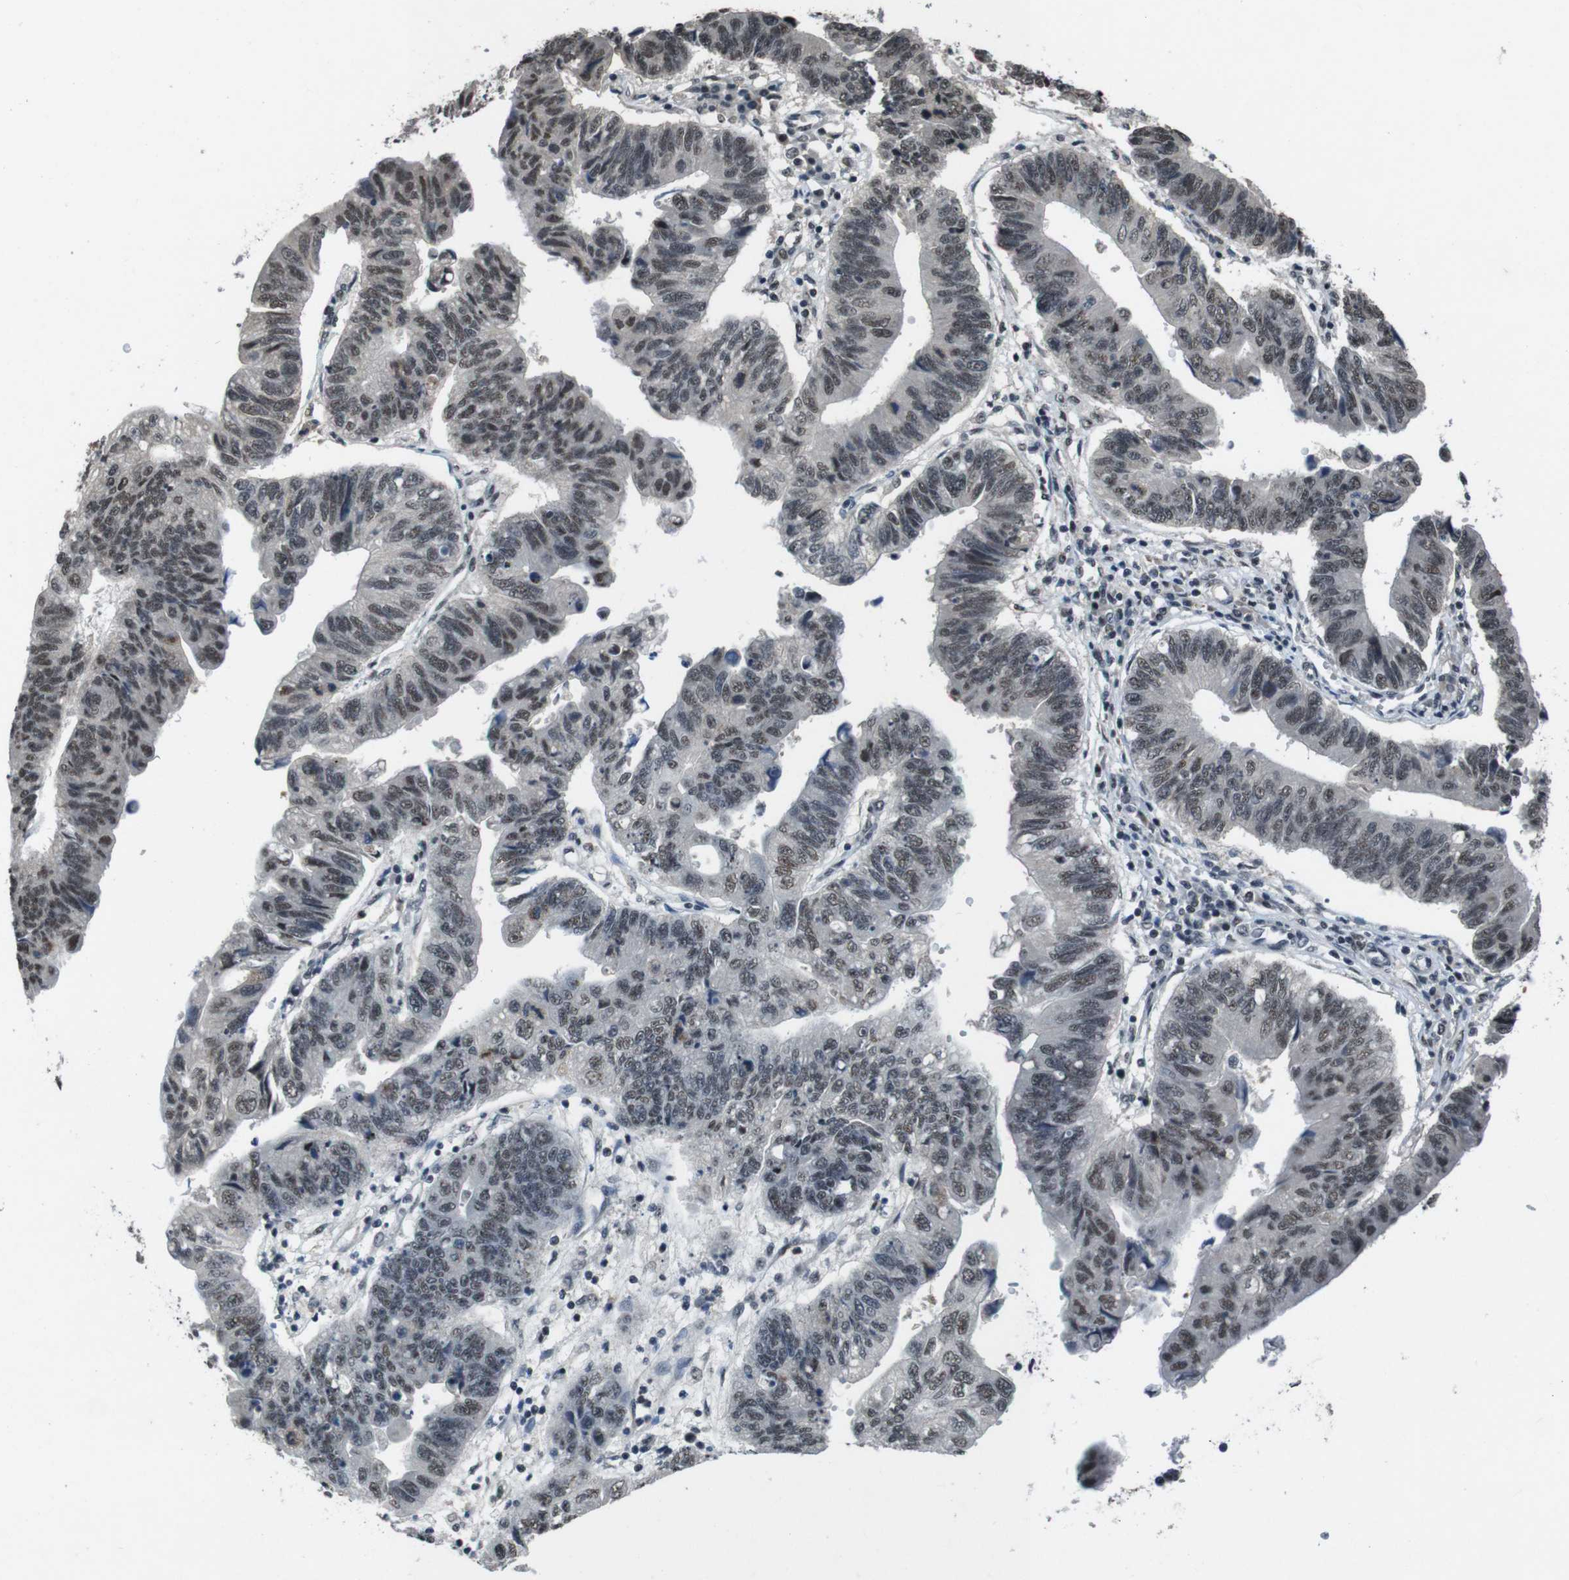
{"staining": {"intensity": "moderate", "quantity": "25%-75%", "location": "nuclear"}, "tissue": "stomach cancer", "cell_type": "Tumor cells", "image_type": "cancer", "snomed": [{"axis": "morphology", "description": "Adenocarcinoma, NOS"}, {"axis": "topography", "description": "Stomach"}], "caption": "Tumor cells exhibit medium levels of moderate nuclear staining in approximately 25%-75% of cells in human stomach cancer (adenocarcinoma).", "gene": "NR4A2", "patient": {"sex": "male", "age": 59}}